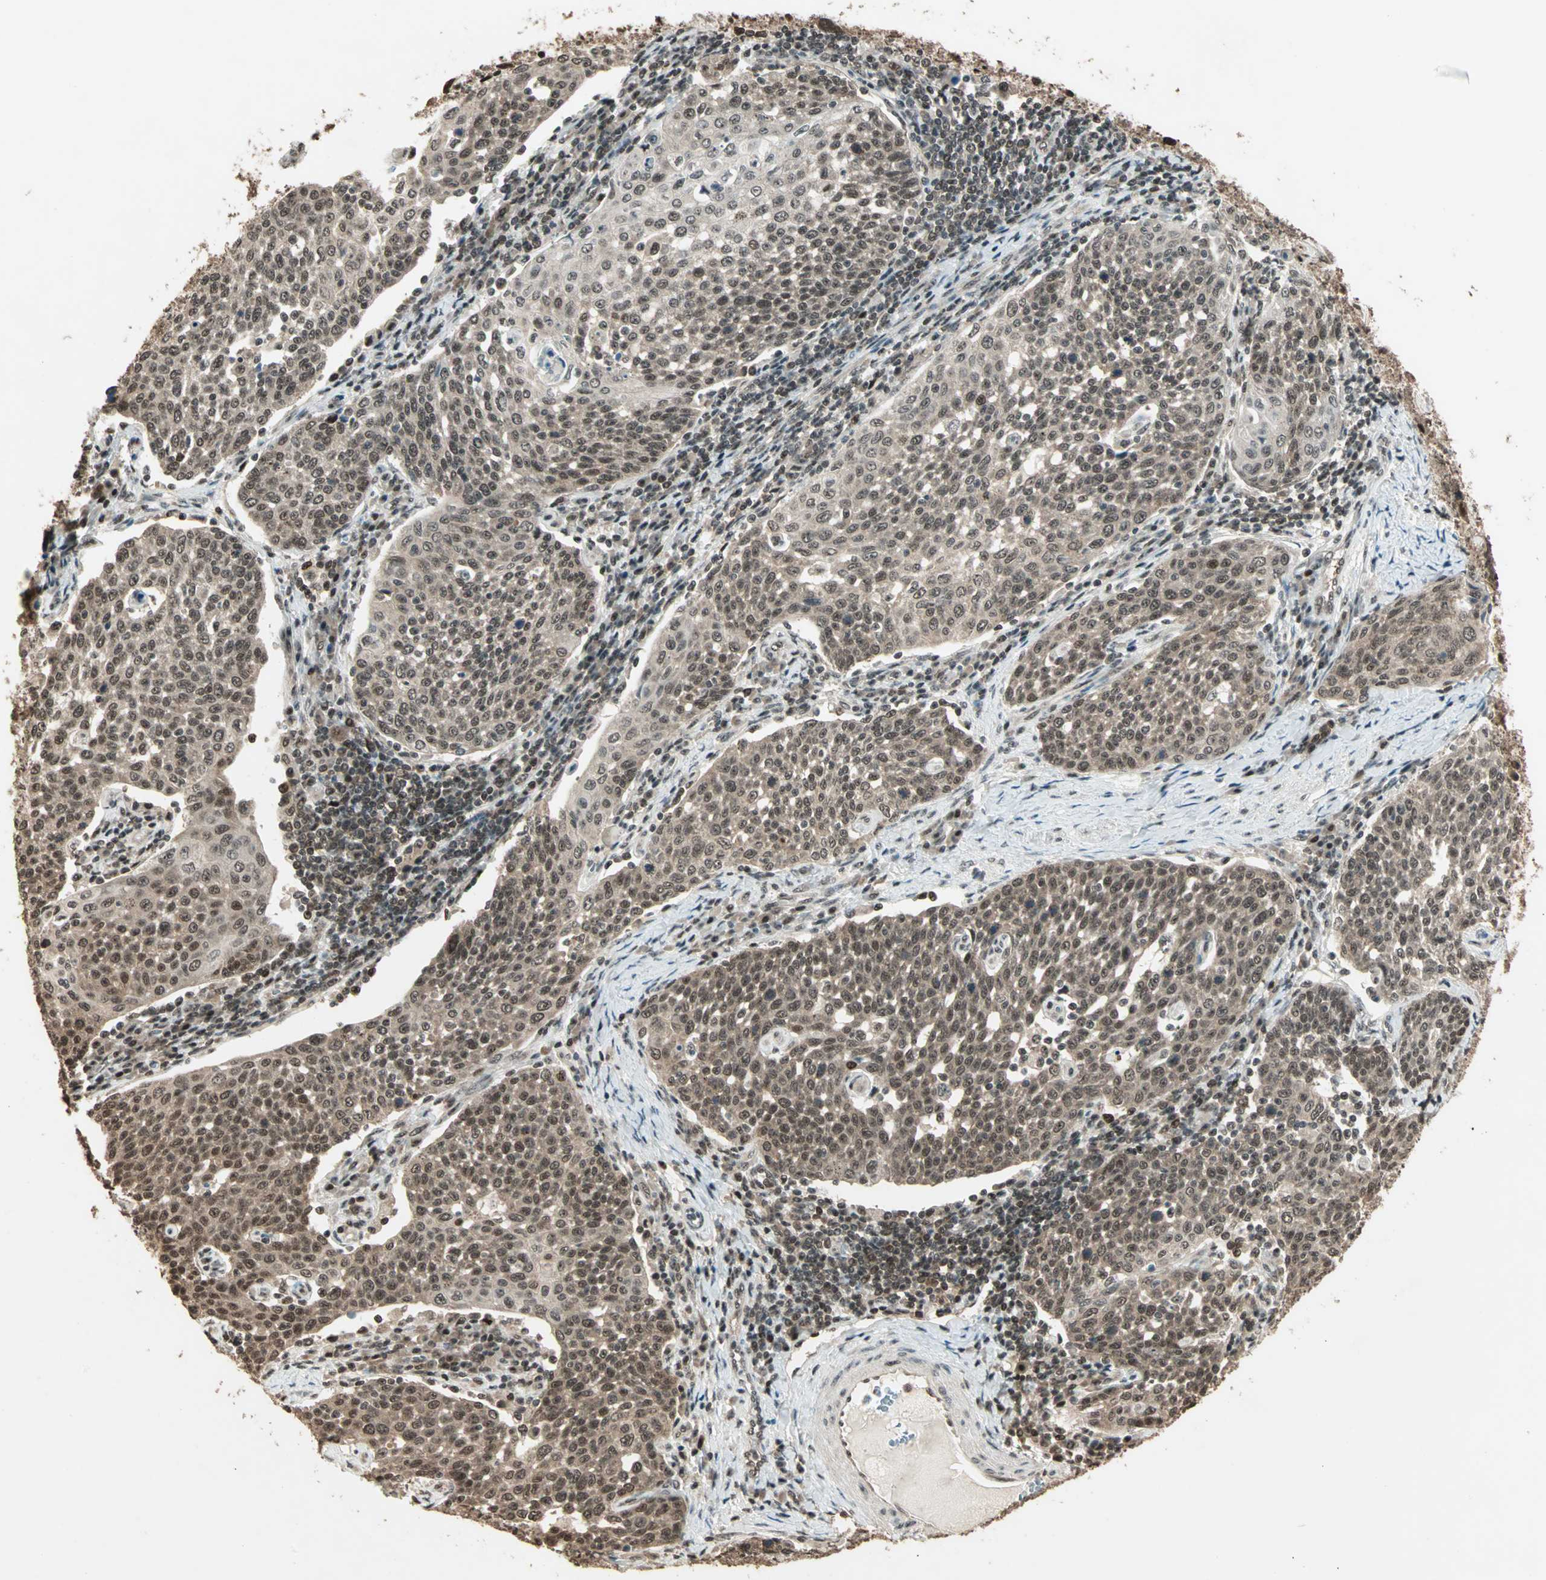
{"staining": {"intensity": "moderate", "quantity": ">75%", "location": "cytoplasmic/membranous,nuclear"}, "tissue": "cervical cancer", "cell_type": "Tumor cells", "image_type": "cancer", "snomed": [{"axis": "morphology", "description": "Squamous cell carcinoma, NOS"}, {"axis": "topography", "description": "Cervix"}], "caption": "DAB immunohistochemical staining of human cervical cancer (squamous cell carcinoma) exhibits moderate cytoplasmic/membranous and nuclear protein expression in about >75% of tumor cells. (IHC, brightfield microscopy, high magnification).", "gene": "ZNF44", "patient": {"sex": "female", "age": 34}}